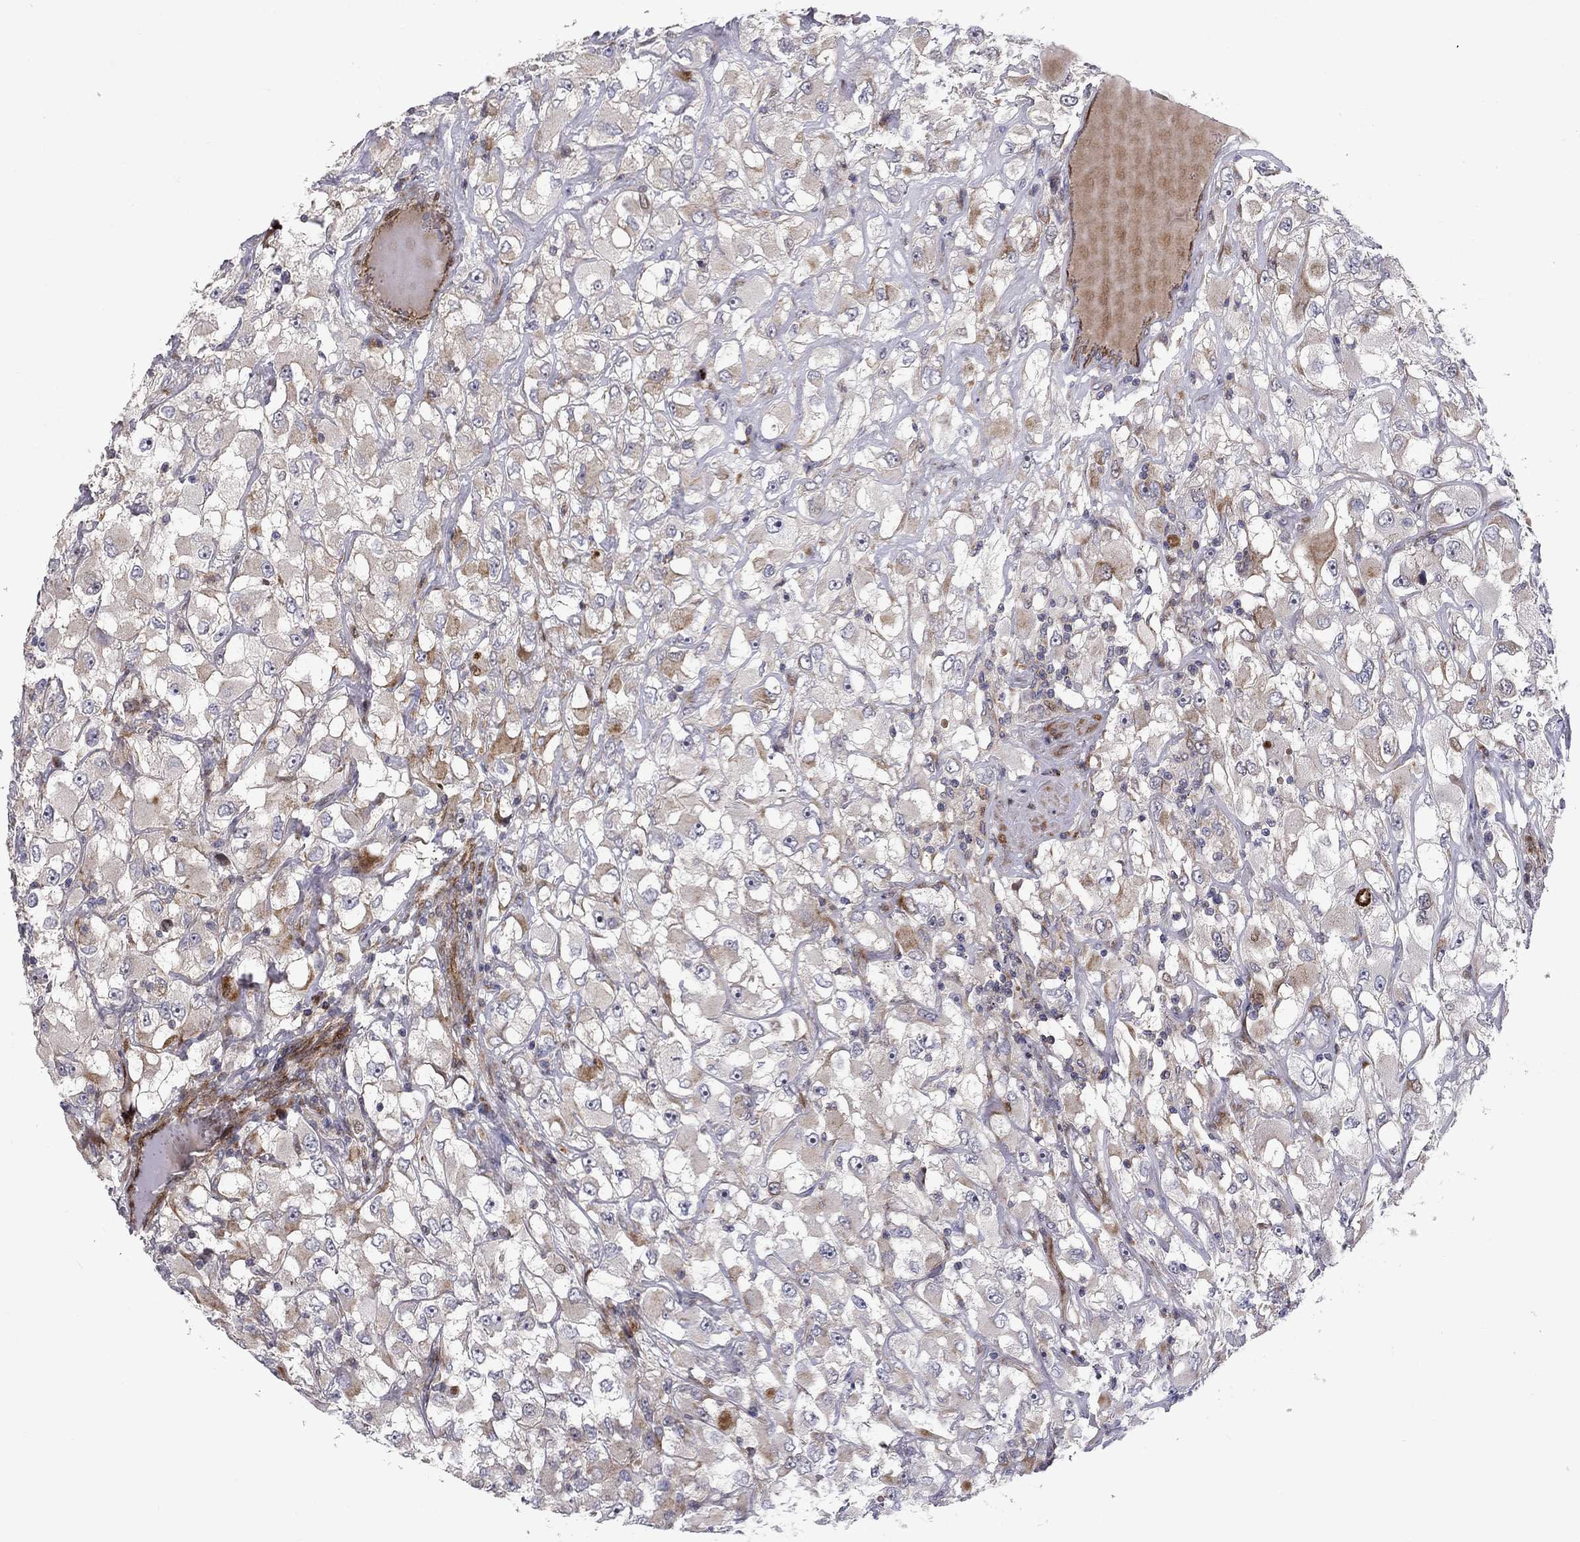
{"staining": {"intensity": "negative", "quantity": "none", "location": "none"}, "tissue": "renal cancer", "cell_type": "Tumor cells", "image_type": "cancer", "snomed": [{"axis": "morphology", "description": "Adenocarcinoma, NOS"}, {"axis": "topography", "description": "Kidney"}], "caption": "The micrograph displays no staining of tumor cells in renal cancer.", "gene": "MIOS", "patient": {"sex": "female", "age": 52}}